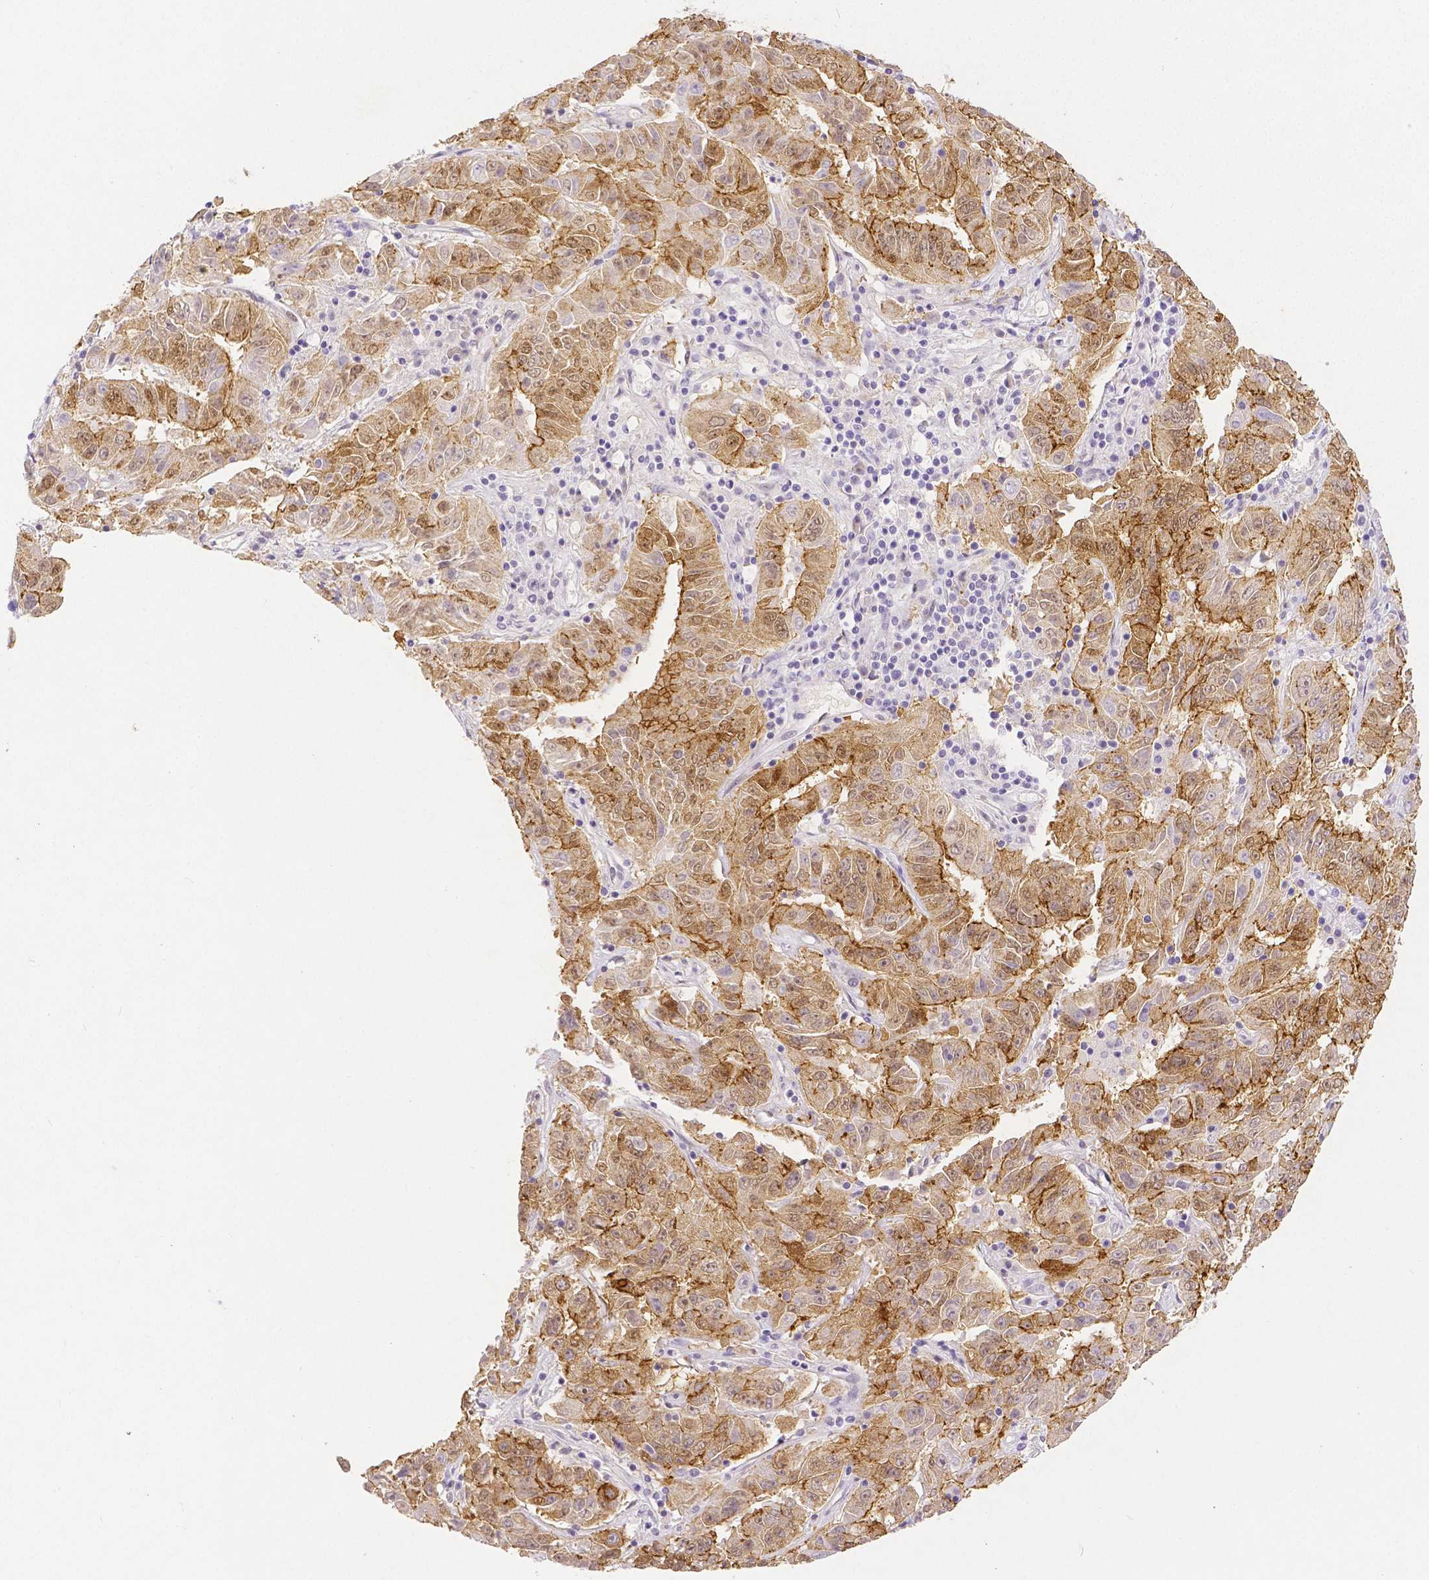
{"staining": {"intensity": "moderate", "quantity": "25%-75%", "location": "cytoplasmic/membranous"}, "tissue": "pancreatic cancer", "cell_type": "Tumor cells", "image_type": "cancer", "snomed": [{"axis": "morphology", "description": "Adenocarcinoma, NOS"}, {"axis": "topography", "description": "Pancreas"}], "caption": "Immunohistochemistry (IHC) micrograph of pancreatic cancer (adenocarcinoma) stained for a protein (brown), which shows medium levels of moderate cytoplasmic/membranous expression in about 25%-75% of tumor cells.", "gene": "OCLN", "patient": {"sex": "male", "age": 63}}